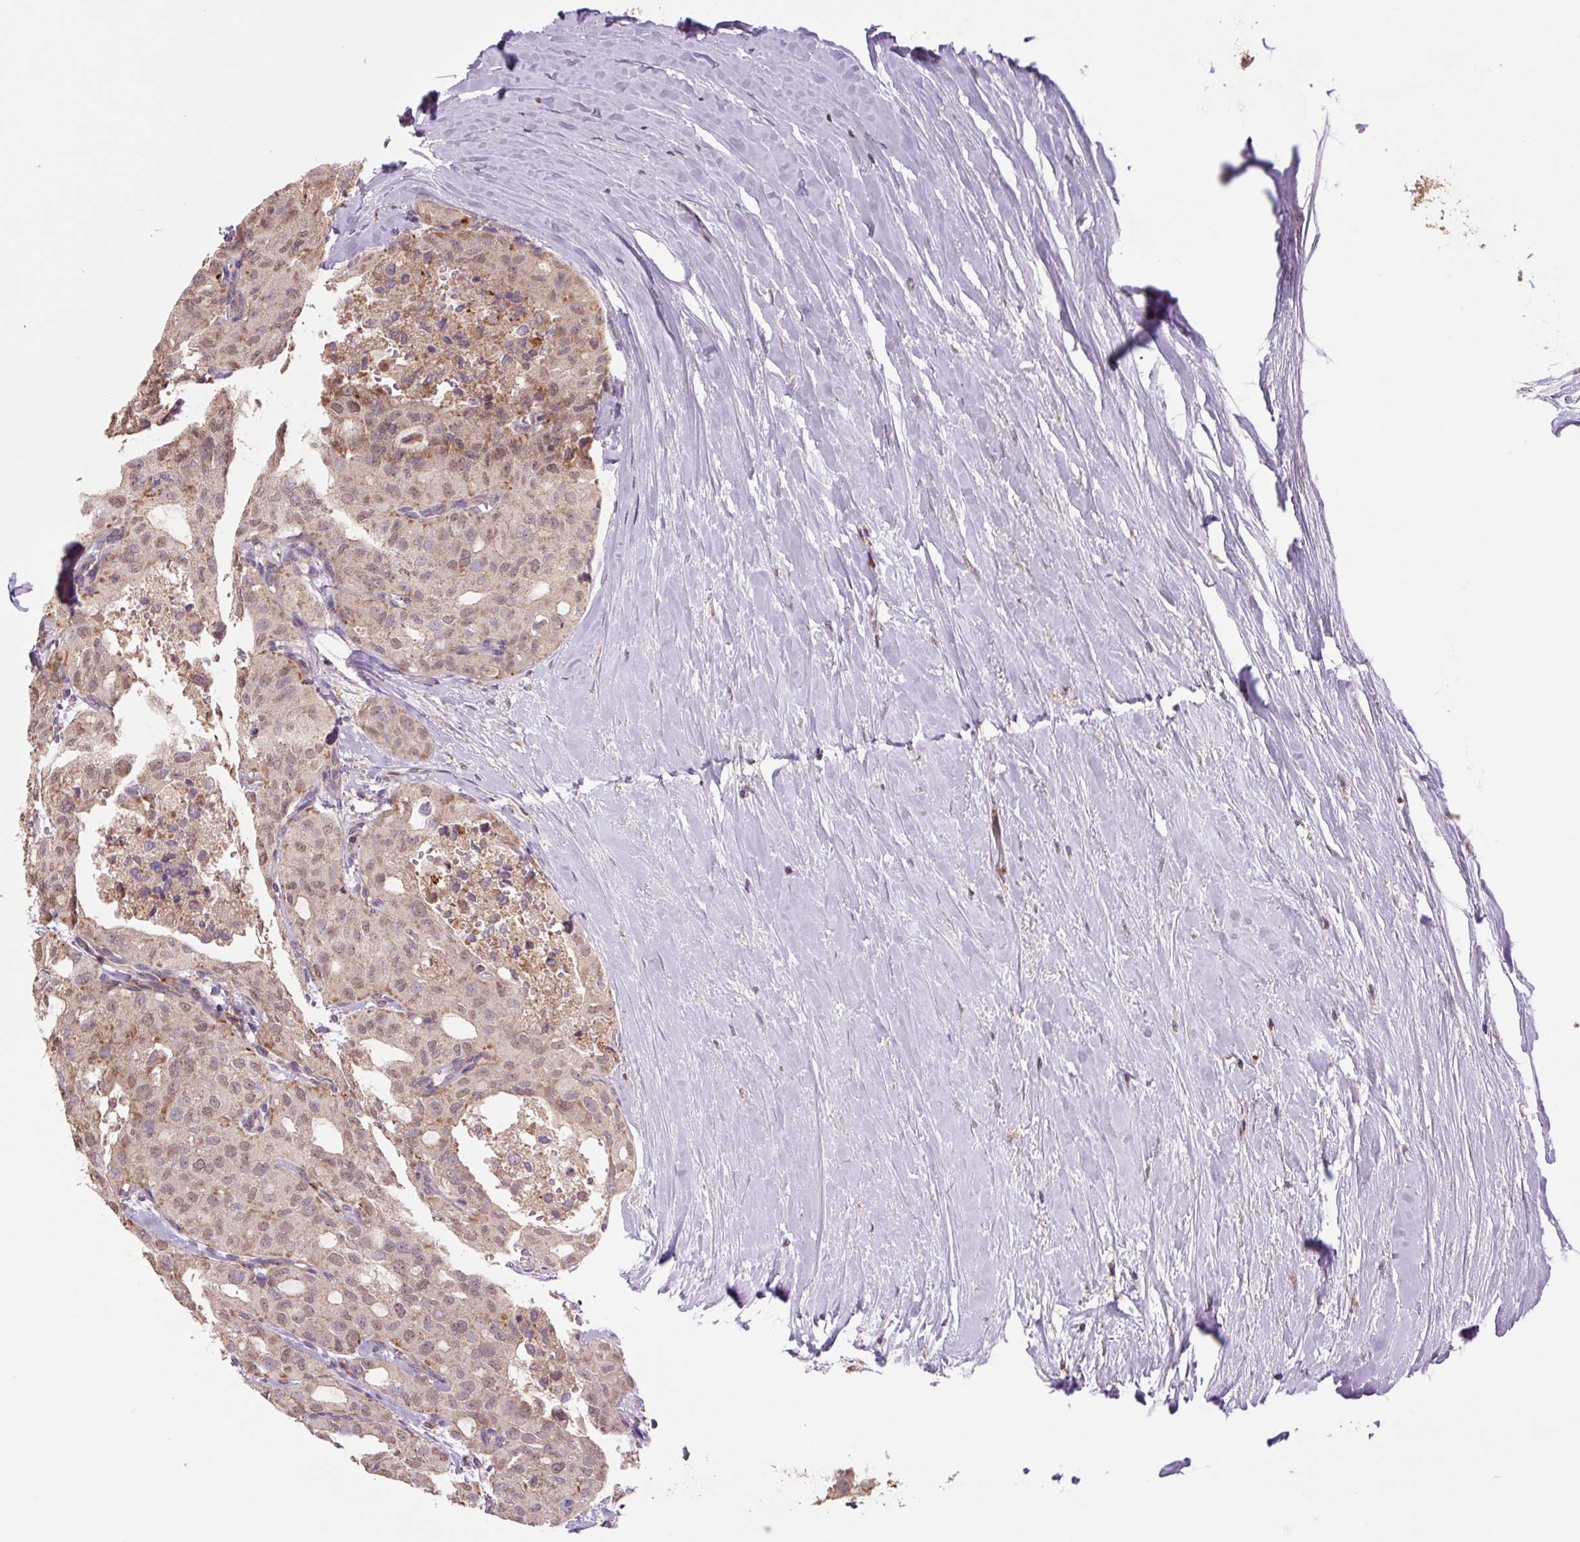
{"staining": {"intensity": "weak", "quantity": ">75%", "location": "cytoplasmic/membranous,nuclear"}, "tissue": "thyroid cancer", "cell_type": "Tumor cells", "image_type": "cancer", "snomed": [{"axis": "morphology", "description": "Follicular adenoma carcinoma, NOS"}, {"axis": "topography", "description": "Thyroid gland"}], "caption": "Thyroid follicular adenoma carcinoma was stained to show a protein in brown. There is low levels of weak cytoplasmic/membranous and nuclear staining in about >75% of tumor cells.", "gene": "TMEM160", "patient": {"sex": "male", "age": 75}}